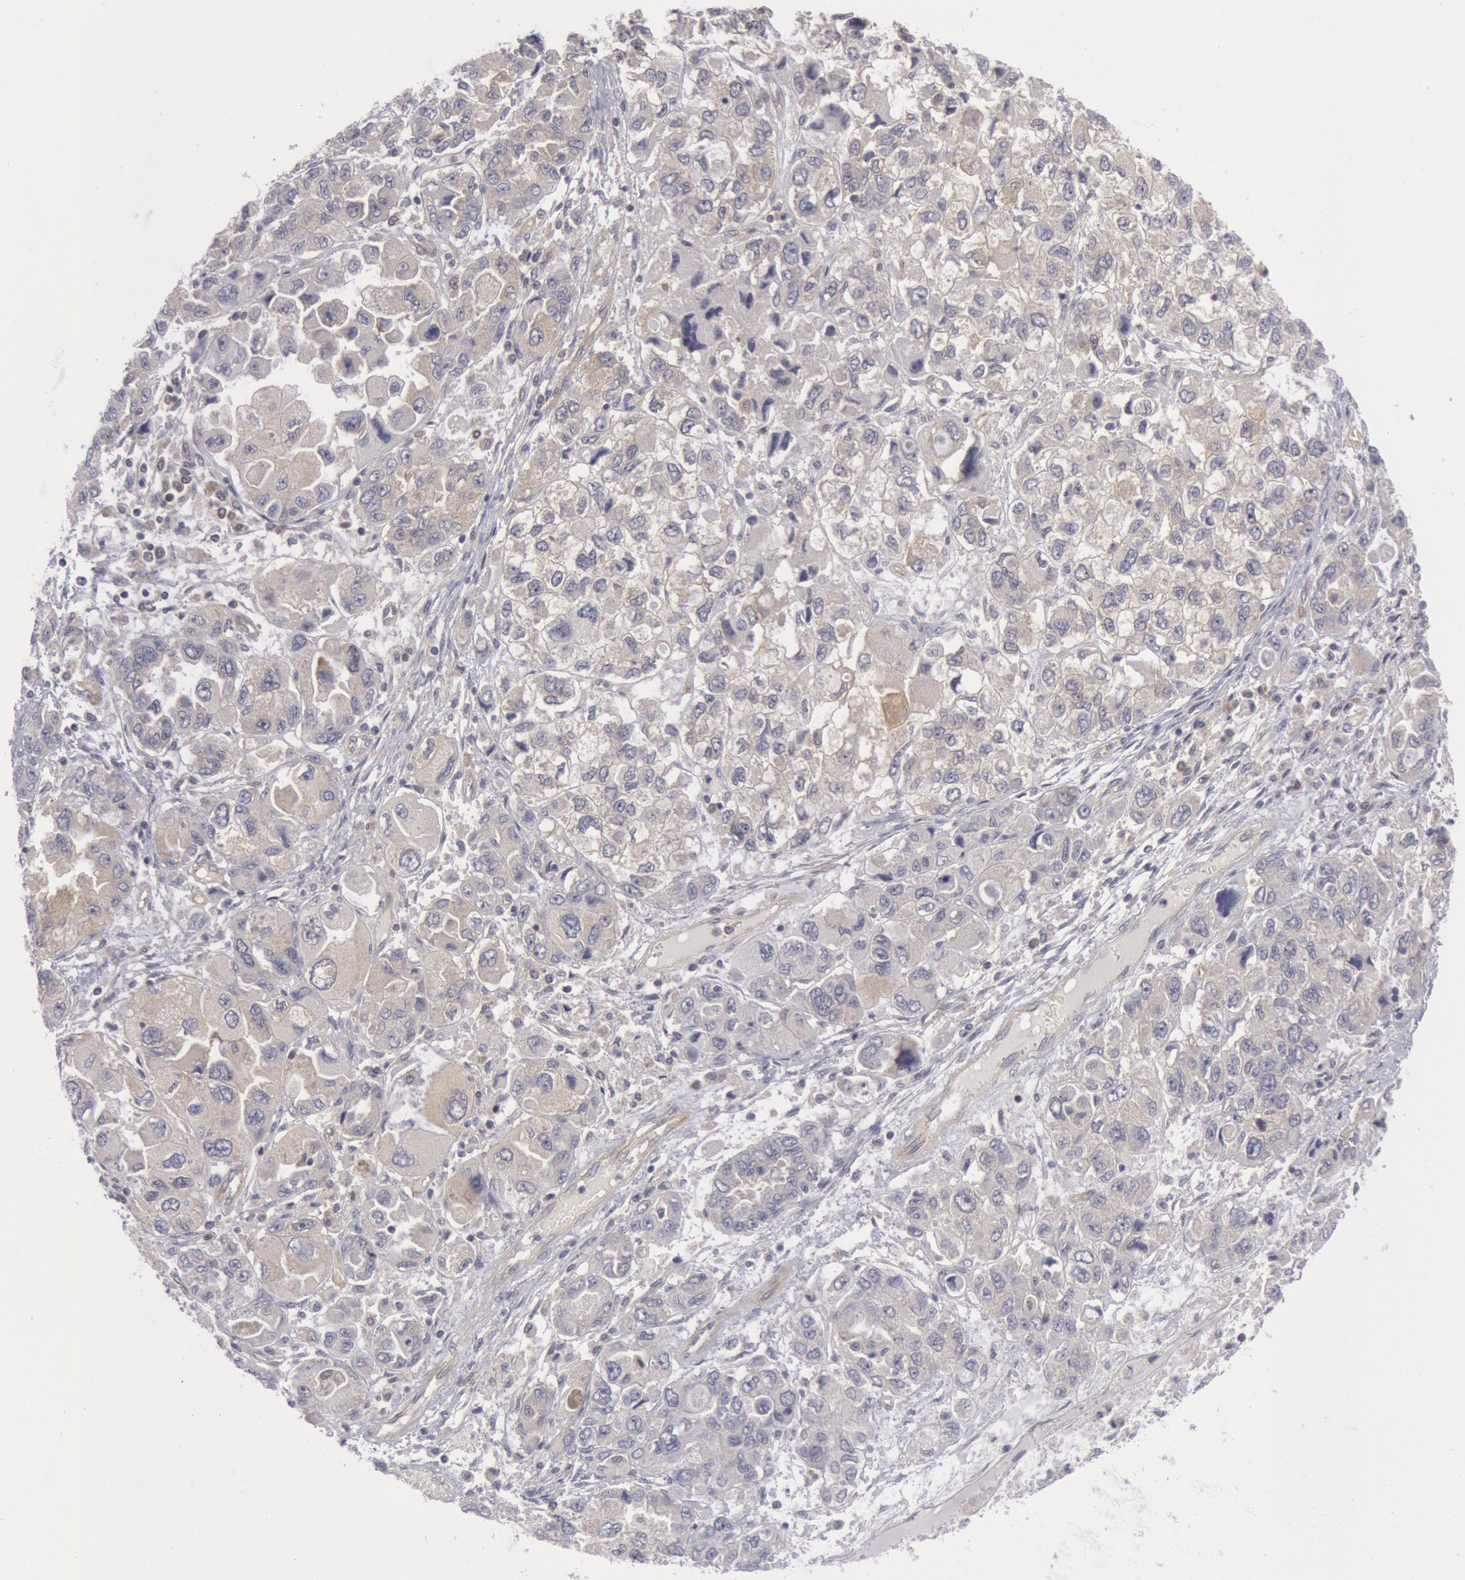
{"staining": {"intensity": "negative", "quantity": "none", "location": "none"}, "tissue": "ovarian cancer", "cell_type": "Tumor cells", "image_type": "cancer", "snomed": [{"axis": "morphology", "description": "Cystadenocarcinoma, serous, NOS"}, {"axis": "topography", "description": "Ovary"}], "caption": "An image of human ovarian cancer is negative for staining in tumor cells.", "gene": "IKBKB", "patient": {"sex": "female", "age": 84}}